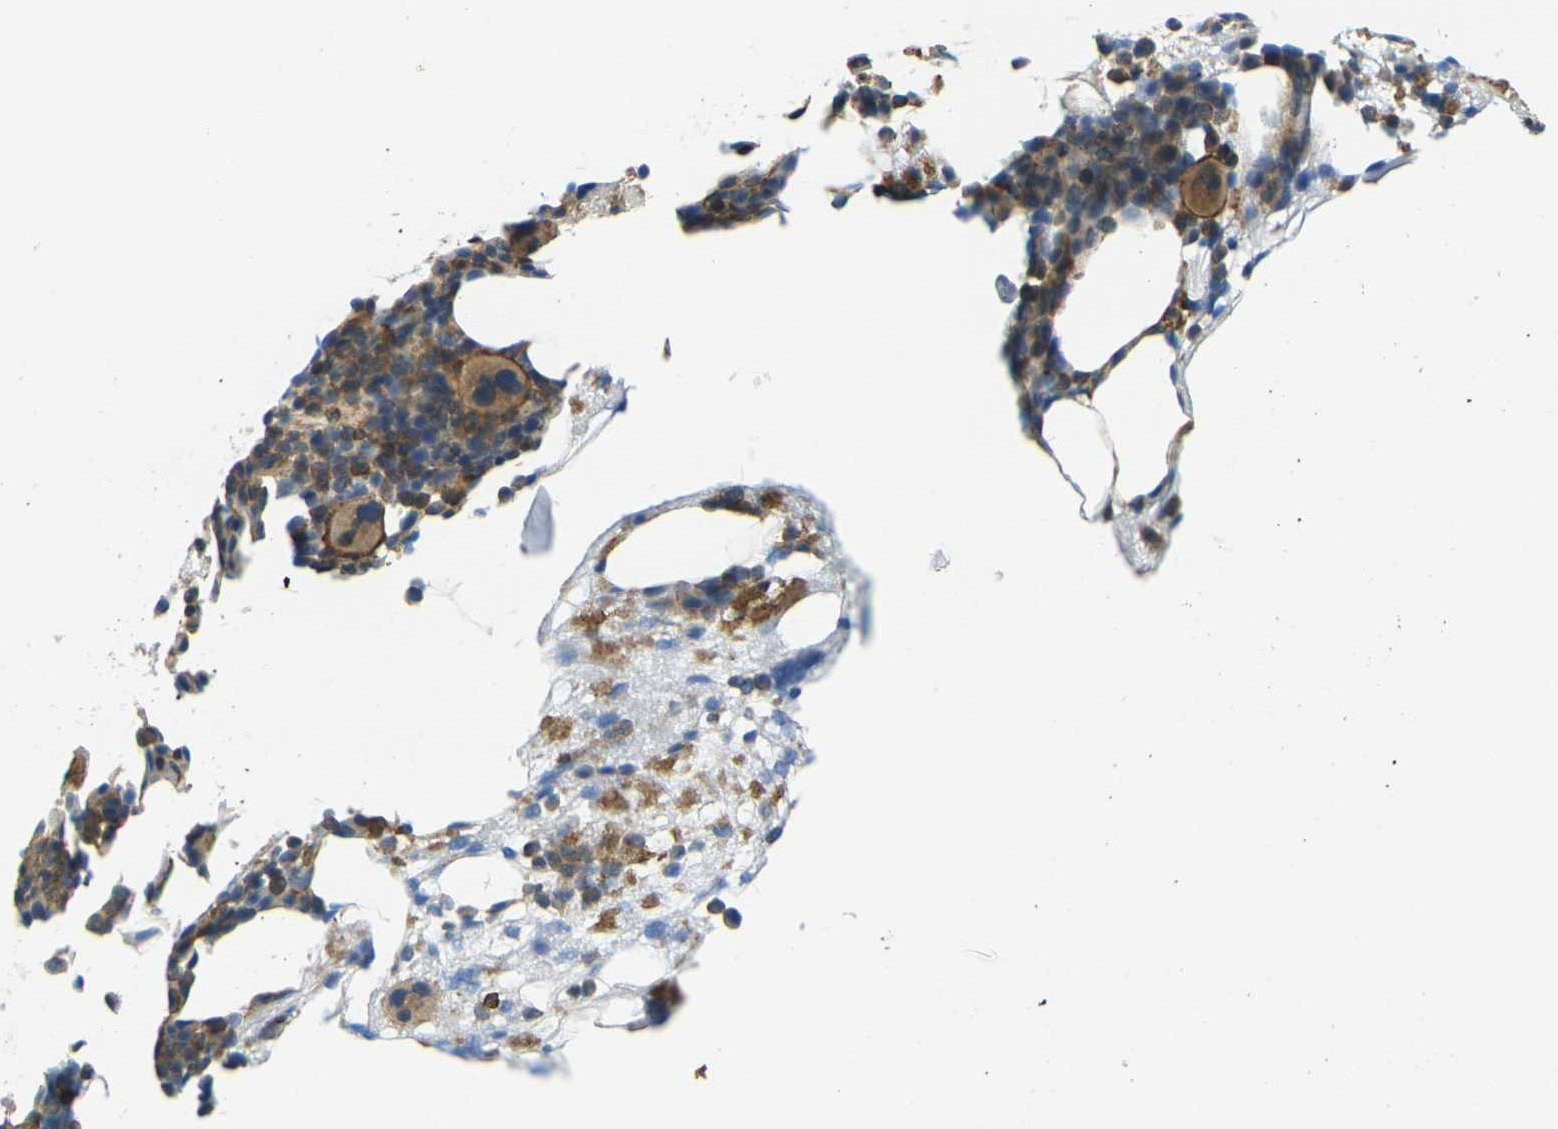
{"staining": {"intensity": "moderate", "quantity": "25%-75%", "location": "cytoplasmic/membranous"}, "tissue": "bone marrow", "cell_type": "Hematopoietic cells", "image_type": "normal", "snomed": [{"axis": "morphology", "description": "Normal tissue, NOS"}, {"axis": "morphology", "description": "Inflammation, NOS"}, {"axis": "topography", "description": "Bone marrow"}], "caption": "Immunohistochemistry (IHC) staining of normal bone marrow, which shows medium levels of moderate cytoplasmic/membranous staining in approximately 25%-75% of hematopoietic cells indicating moderate cytoplasmic/membranous protein positivity. The staining was performed using DAB (3,3'-diaminobenzidine) (brown) for protein detection and nuclei were counterstained in hematoxylin (blue).", "gene": "LASP1", "patient": {"sex": "male", "age": 43}}